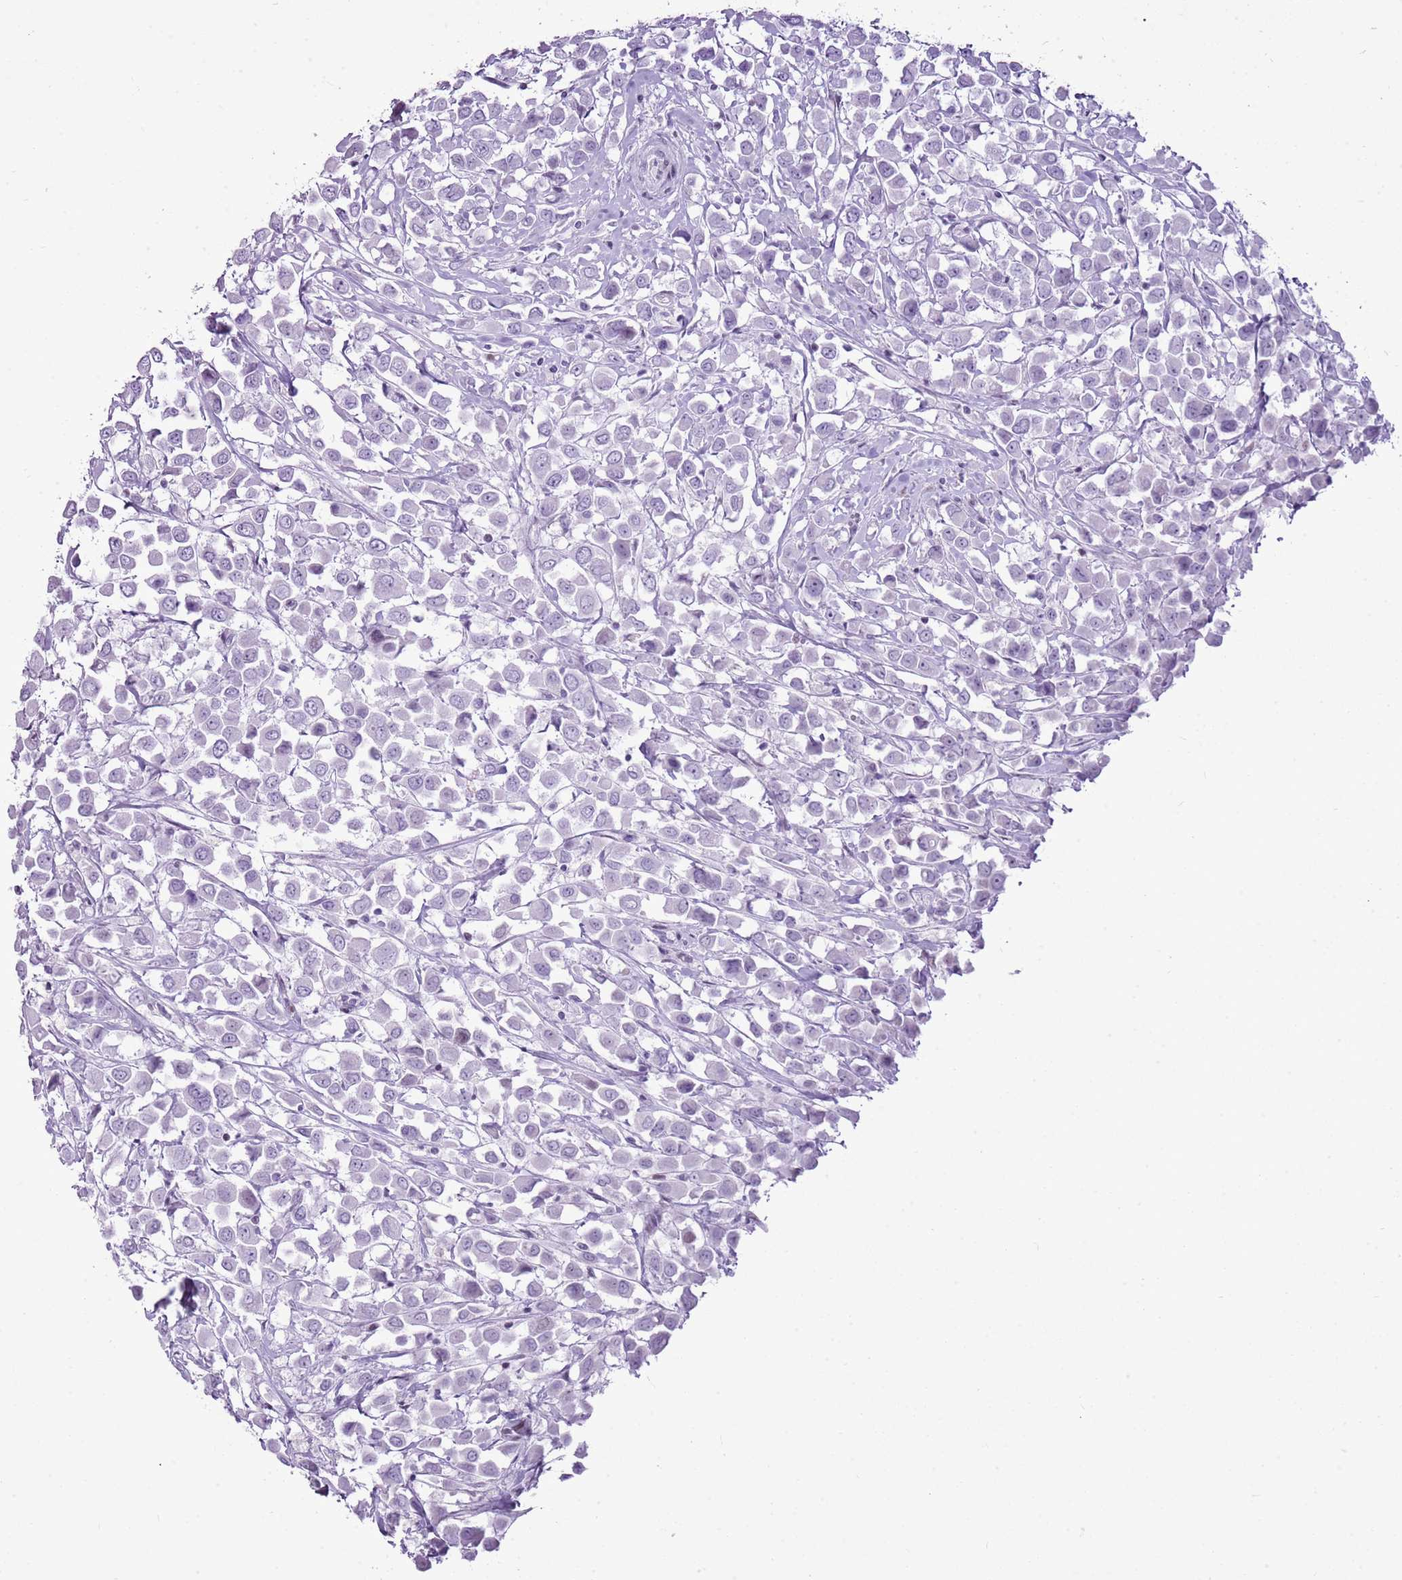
{"staining": {"intensity": "negative", "quantity": "none", "location": "none"}, "tissue": "breast cancer", "cell_type": "Tumor cells", "image_type": "cancer", "snomed": [{"axis": "morphology", "description": "Duct carcinoma"}, {"axis": "topography", "description": "Breast"}], "caption": "Breast cancer (intraductal carcinoma) was stained to show a protein in brown. There is no significant staining in tumor cells. The staining is performed using DAB (3,3'-diaminobenzidine) brown chromogen with nuclei counter-stained in using hematoxylin.", "gene": "ASIP", "patient": {"sex": "female", "age": 61}}